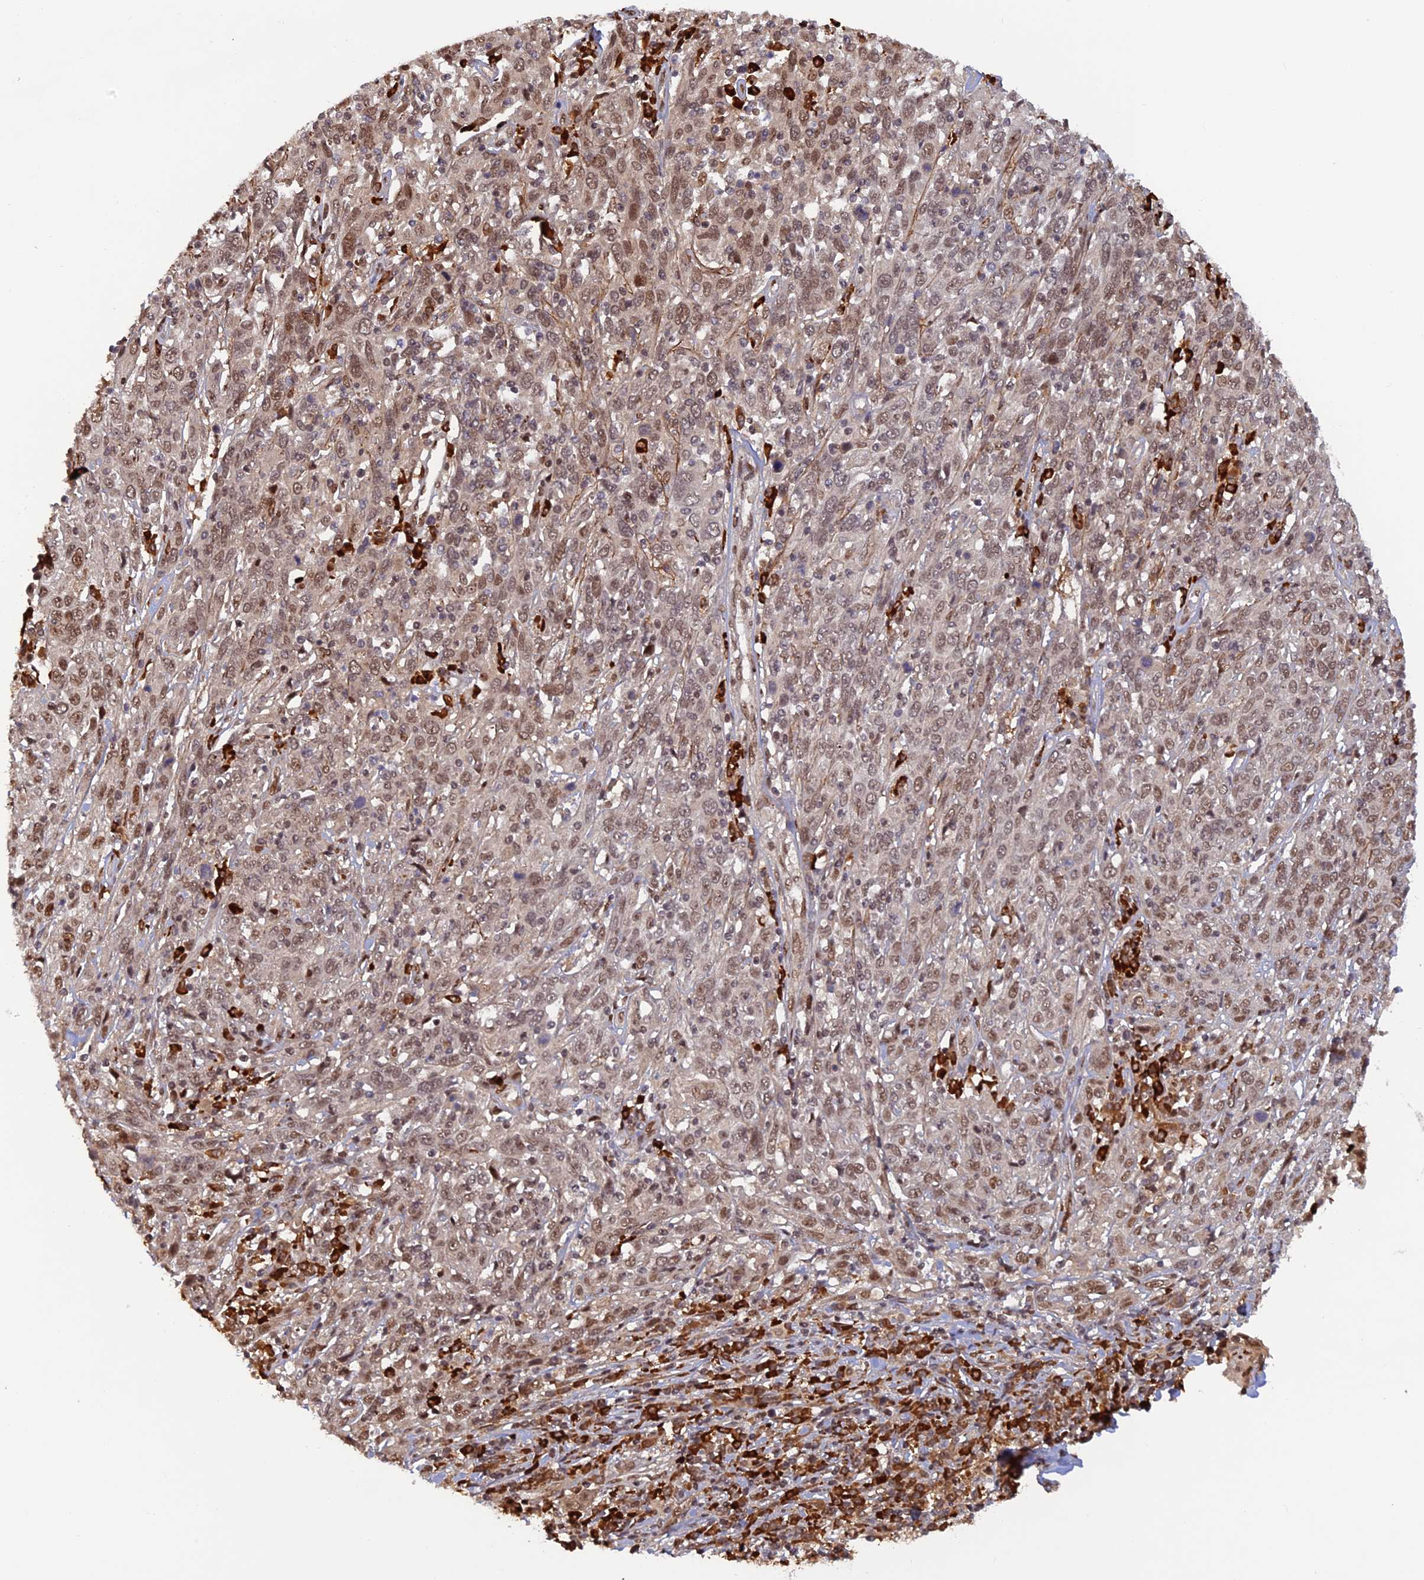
{"staining": {"intensity": "moderate", "quantity": ">75%", "location": "nuclear"}, "tissue": "cervical cancer", "cell_type": "Tumor cells", "image_type": "cancer", "snomed": [{"axis": "morphology", "description": "Squamous cell carcinoma, NOS"}, {"axis": "topography", "description": "Cervix"}], "caption": "Immunohistochemistry (IHC) (DAB (3,3'-diaminobenzidine)) staining of squamous cell carcinoma (cervical) displays moderate nuclear protein expression in about >75% of tumor cells.", "gene": "ZNF565", "patient": {"sex": "female", "age": 46}}